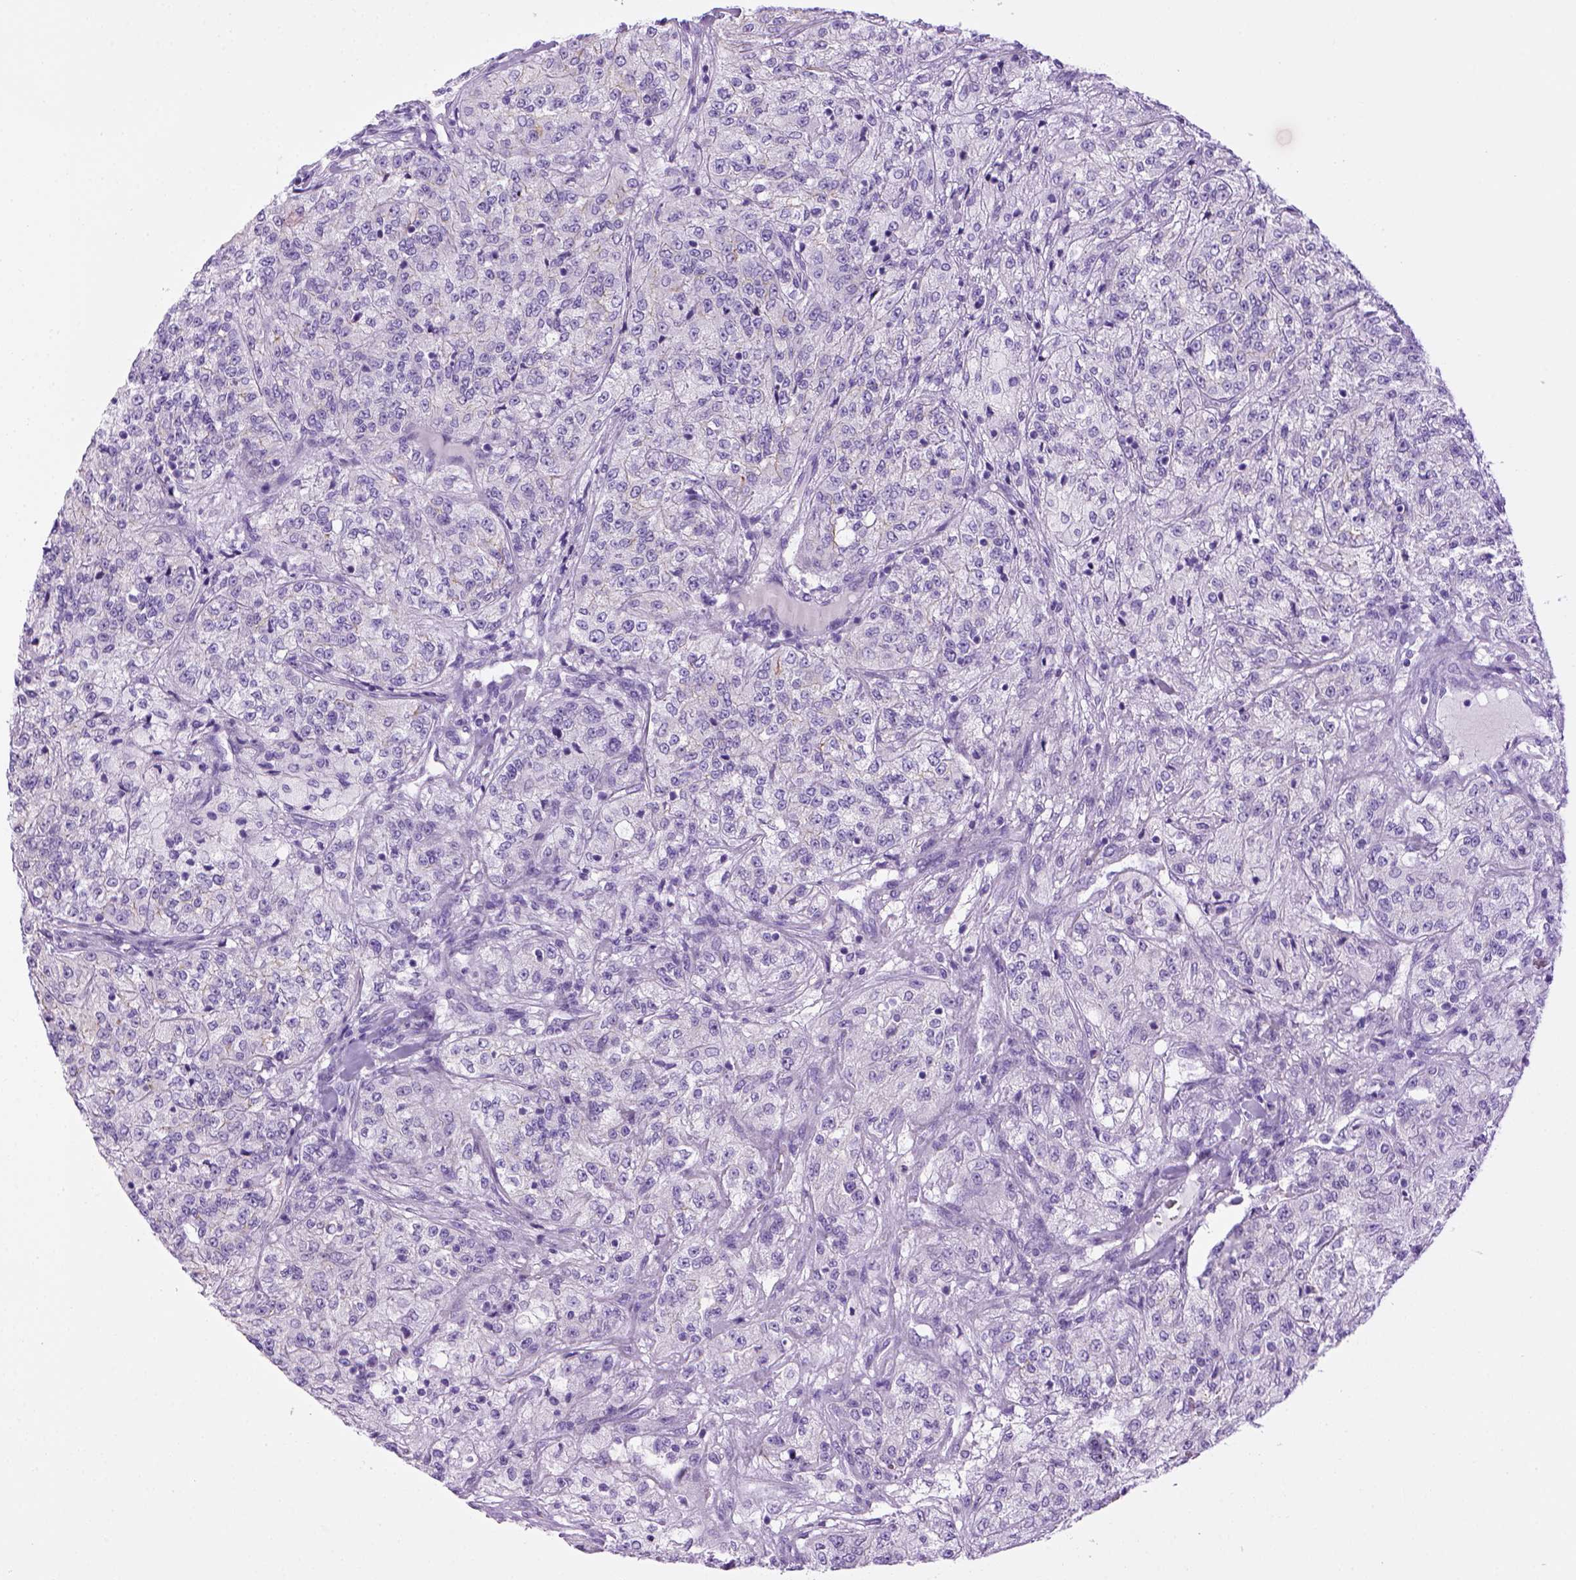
{"staining": {"intensity": "negative", "quantity": "none", "location": "none"}, "tissue": "renal cancer", "cell_type": "Tumor cells", "image_type": "cancer", "snomed": [{"axis": "morphology", "description": "Adenocarcinoma, NOS"}, {"axis": "topography", "description": "Kidney"}], "caption": "Tumor cells show no significant protein staining in adenocarcinoma (renal).", "gene": "SGCG", "patient": {"sex": "female", "age": 63}}